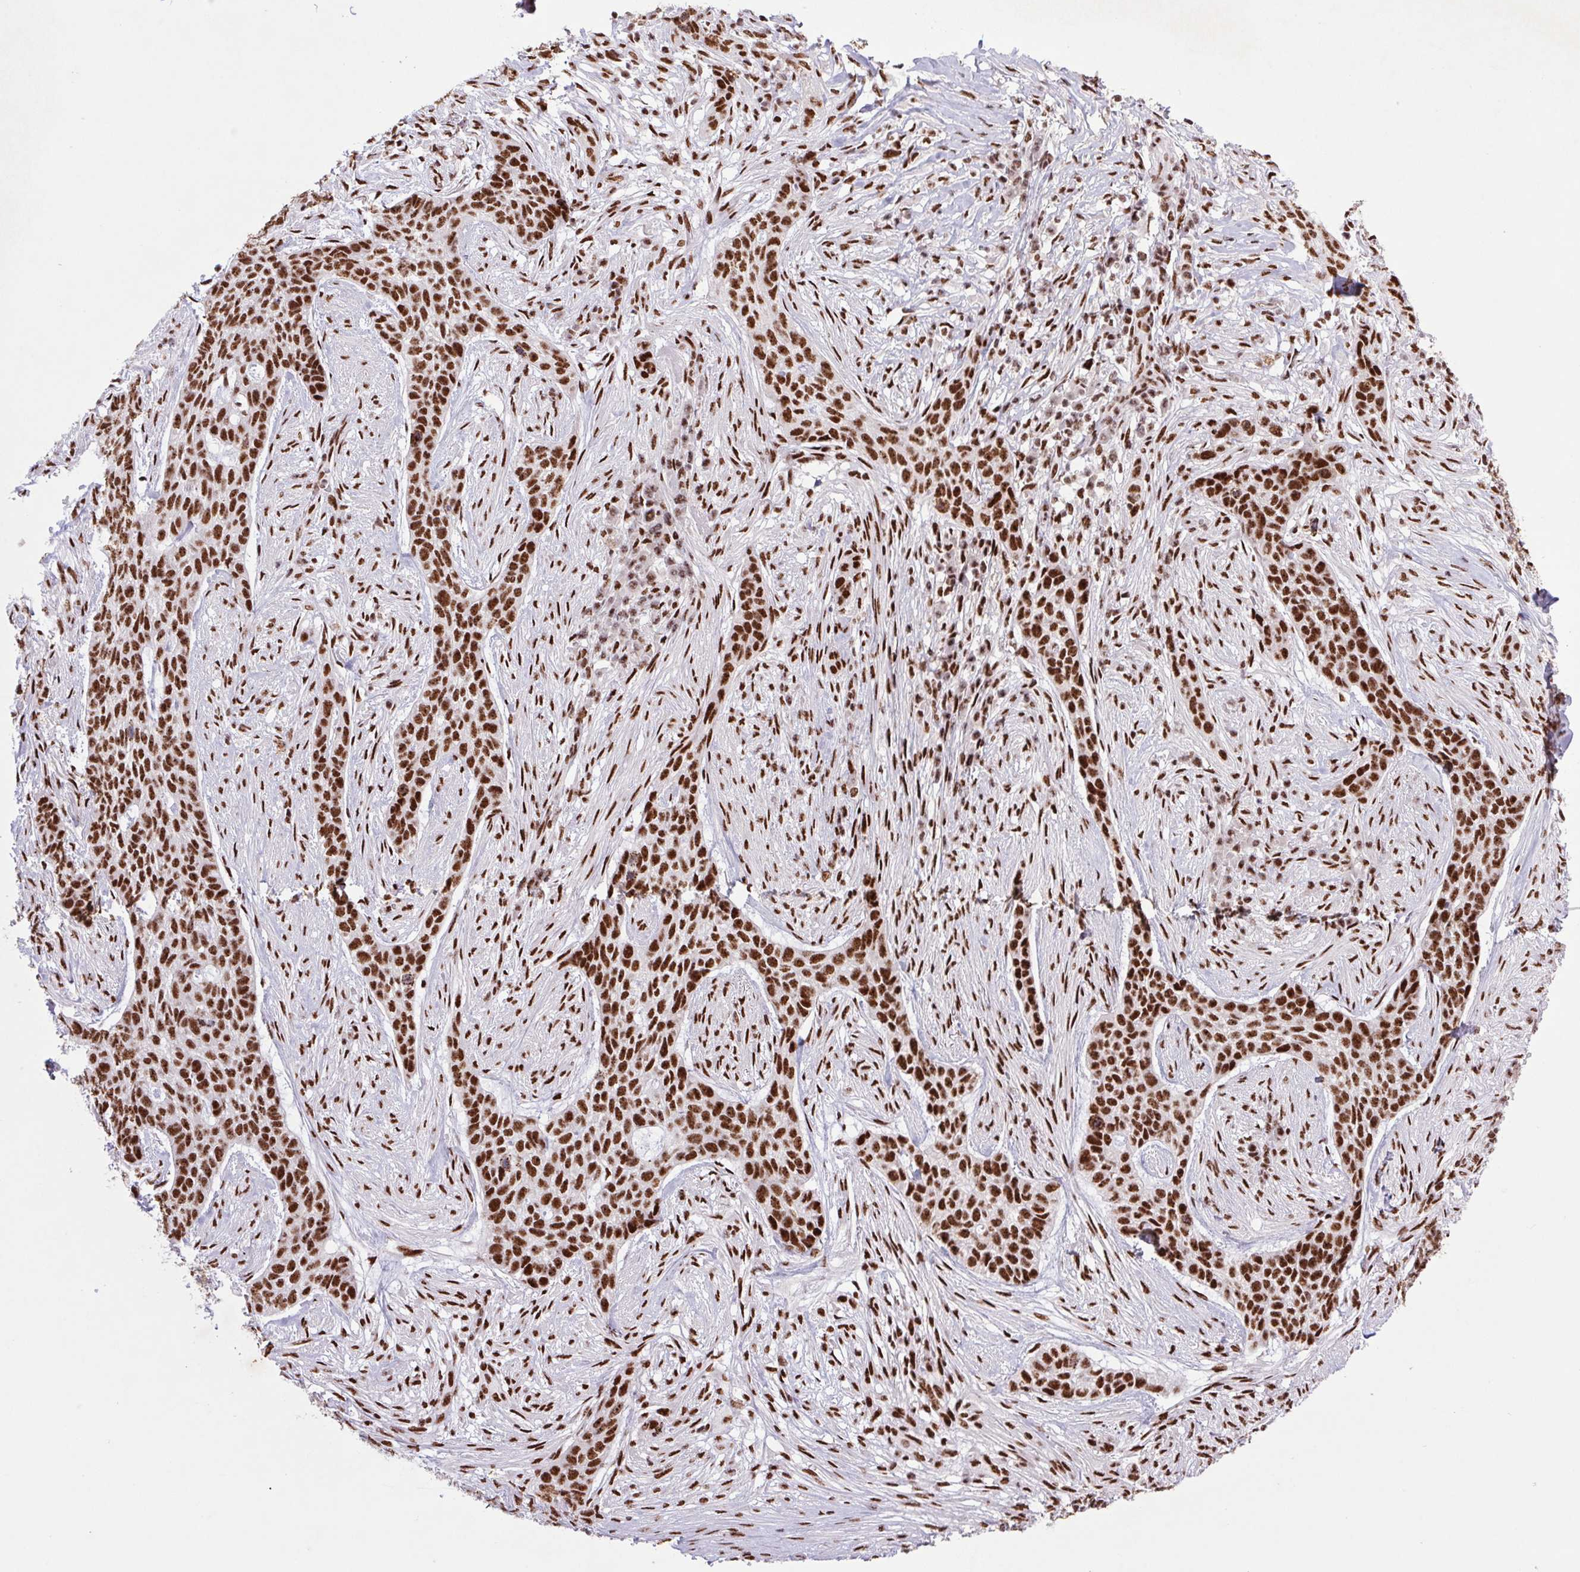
{"staining": {"intensity": "strong", "quantity": ">75%", "location": "nuclear"}, "tissue": "skin cancer", "cell_type": "Tumor cells", "image_type": "cancer", "snomed": [{"axis": "morphology", "description": "Basal cell carcinoma"}, {"axis": "topography", "description": "Skin"}], "caption": "Immunohistochemistry histopathology image of basal cell carcinoma (skin) stained for a protein (brown), which reveals high levels of strong nuclear positivity in approximately >75% of tumor cells.", "gene": "LDLRAD4", "patient": {"sex": "female", "age": 69}}